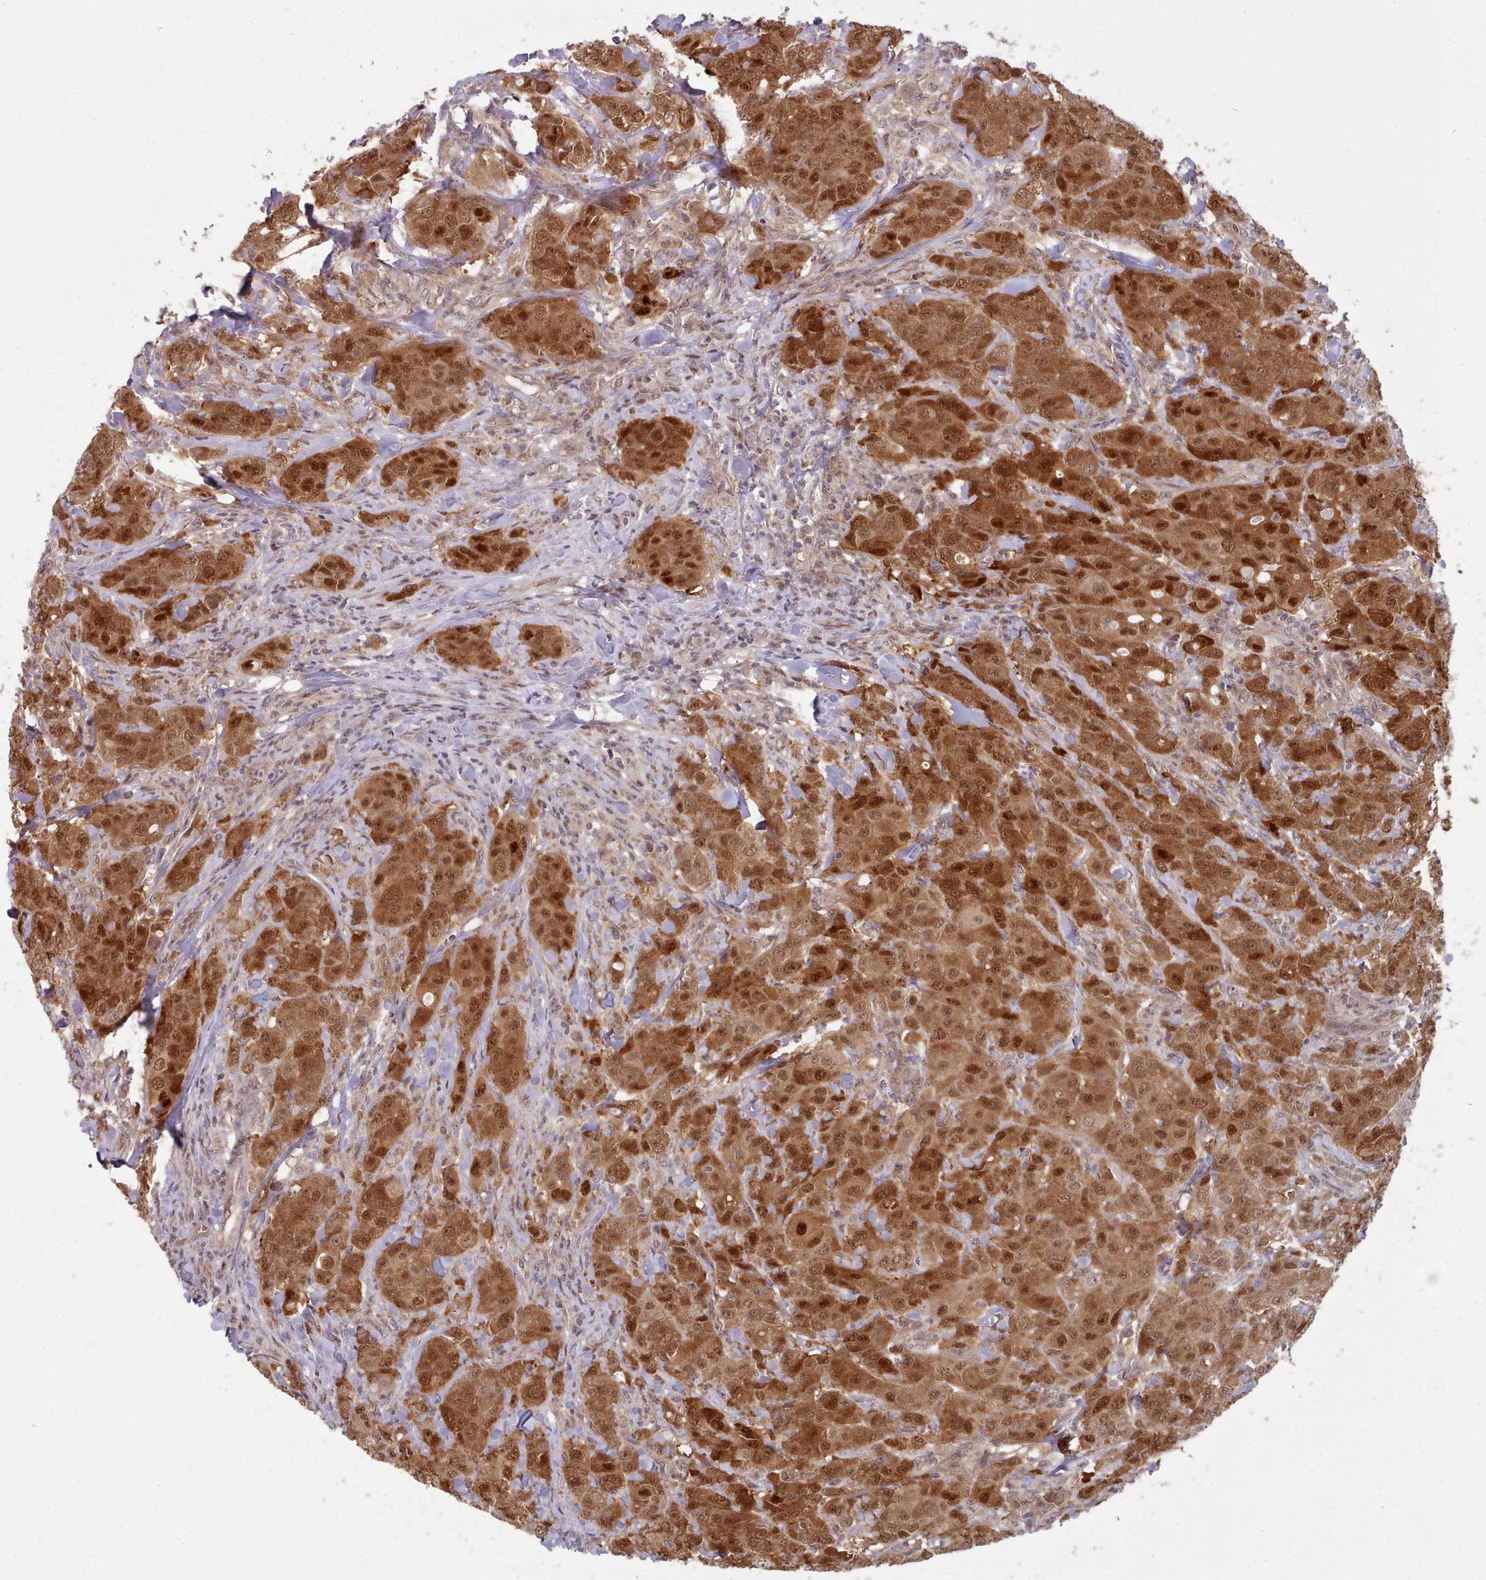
{"staining": {"intensity": "strong", "quantity": ">75%", "location": "cytoplasmic/membranous,nuclear"}, "tissue": "breast cancer", "cell_type": "Tumor cells", "image_type": "cancer", "snomed": [{"axis": "morphology", "description": "Duct carcinoma"}, {"axis": "topography", "description": "Breast"}], "caption": "Immunohistochemistry staining of infiltrating ductal carcinoma (breast), which reveals high levels of strong cytoplasmic/membranous and nuclear staining in approximately >75% of tumor cells indicating strong cytoplasmic/membranous and nuclear protein expression. The staining was performed using DAB (3,3'-diaminobenzidine) (brown) for protein detection and nuclei were counterstained in hematoxylin (blue).", "gene": "CES3", "patient": {"sex": "female", "age": 43}}